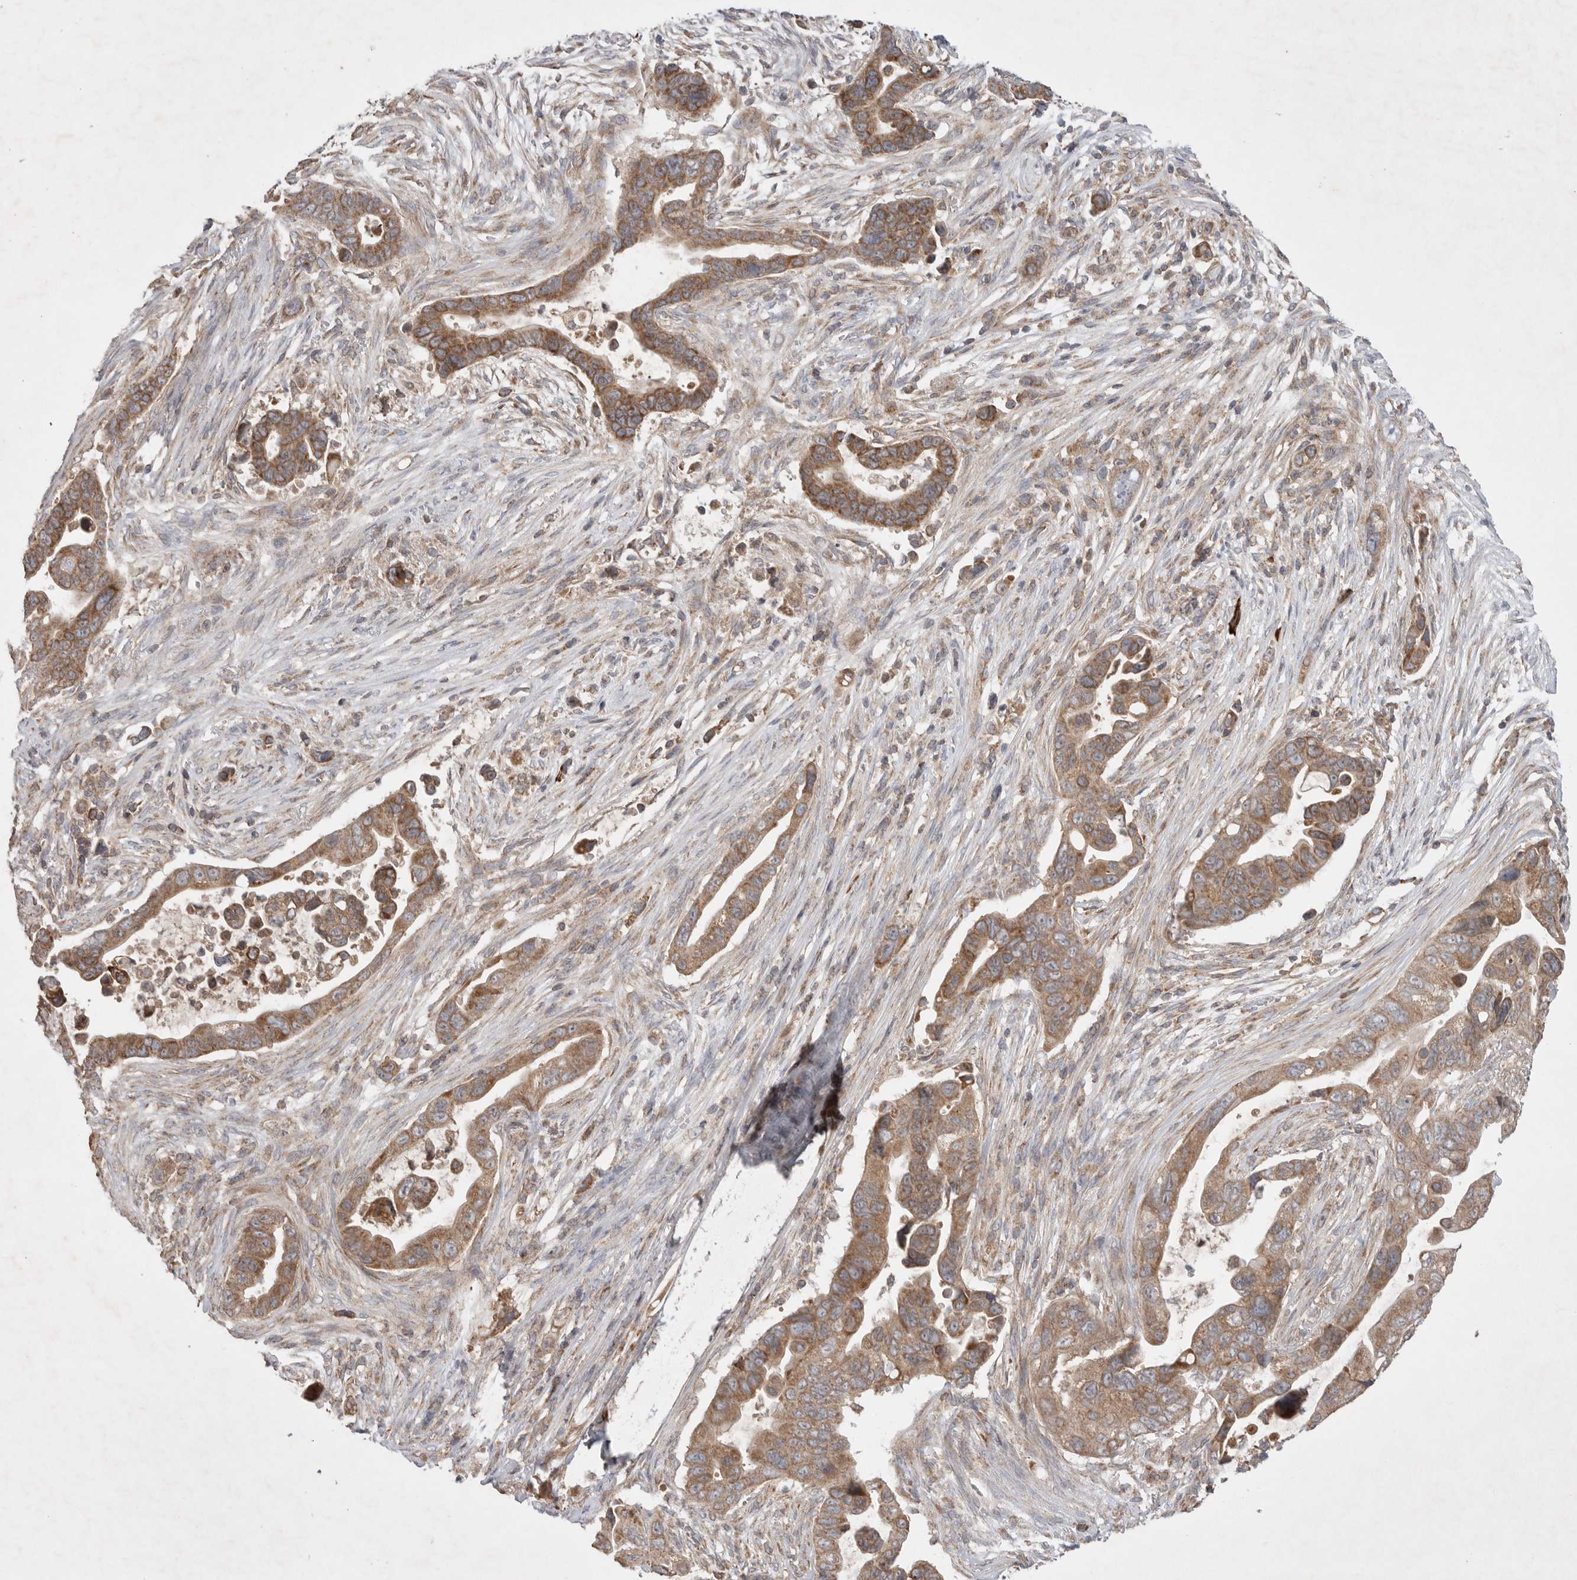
{"staining": {"intensity": "moderate", "quantity": ">75%", "location": "cytoplasmic/membranous"}, "tissue": "pancreatic cancer", "cell_type": "Tumor cells", "image_type": "cancer", "snomed": [{"axis": "morphology", "description": "Adenocarcinoma, NOS"}, {"axis": "topography", "description": "Pancreas"}], "caption": "This image displays immunohistochemistry staining of pancreatic cancer (adenocarcinoma), with medium moderate cytoplasmic/membranous expression in about >75% of tumor cells.", "gene": "KIF21B", "patient": {"sex": "female", "age": 72}}